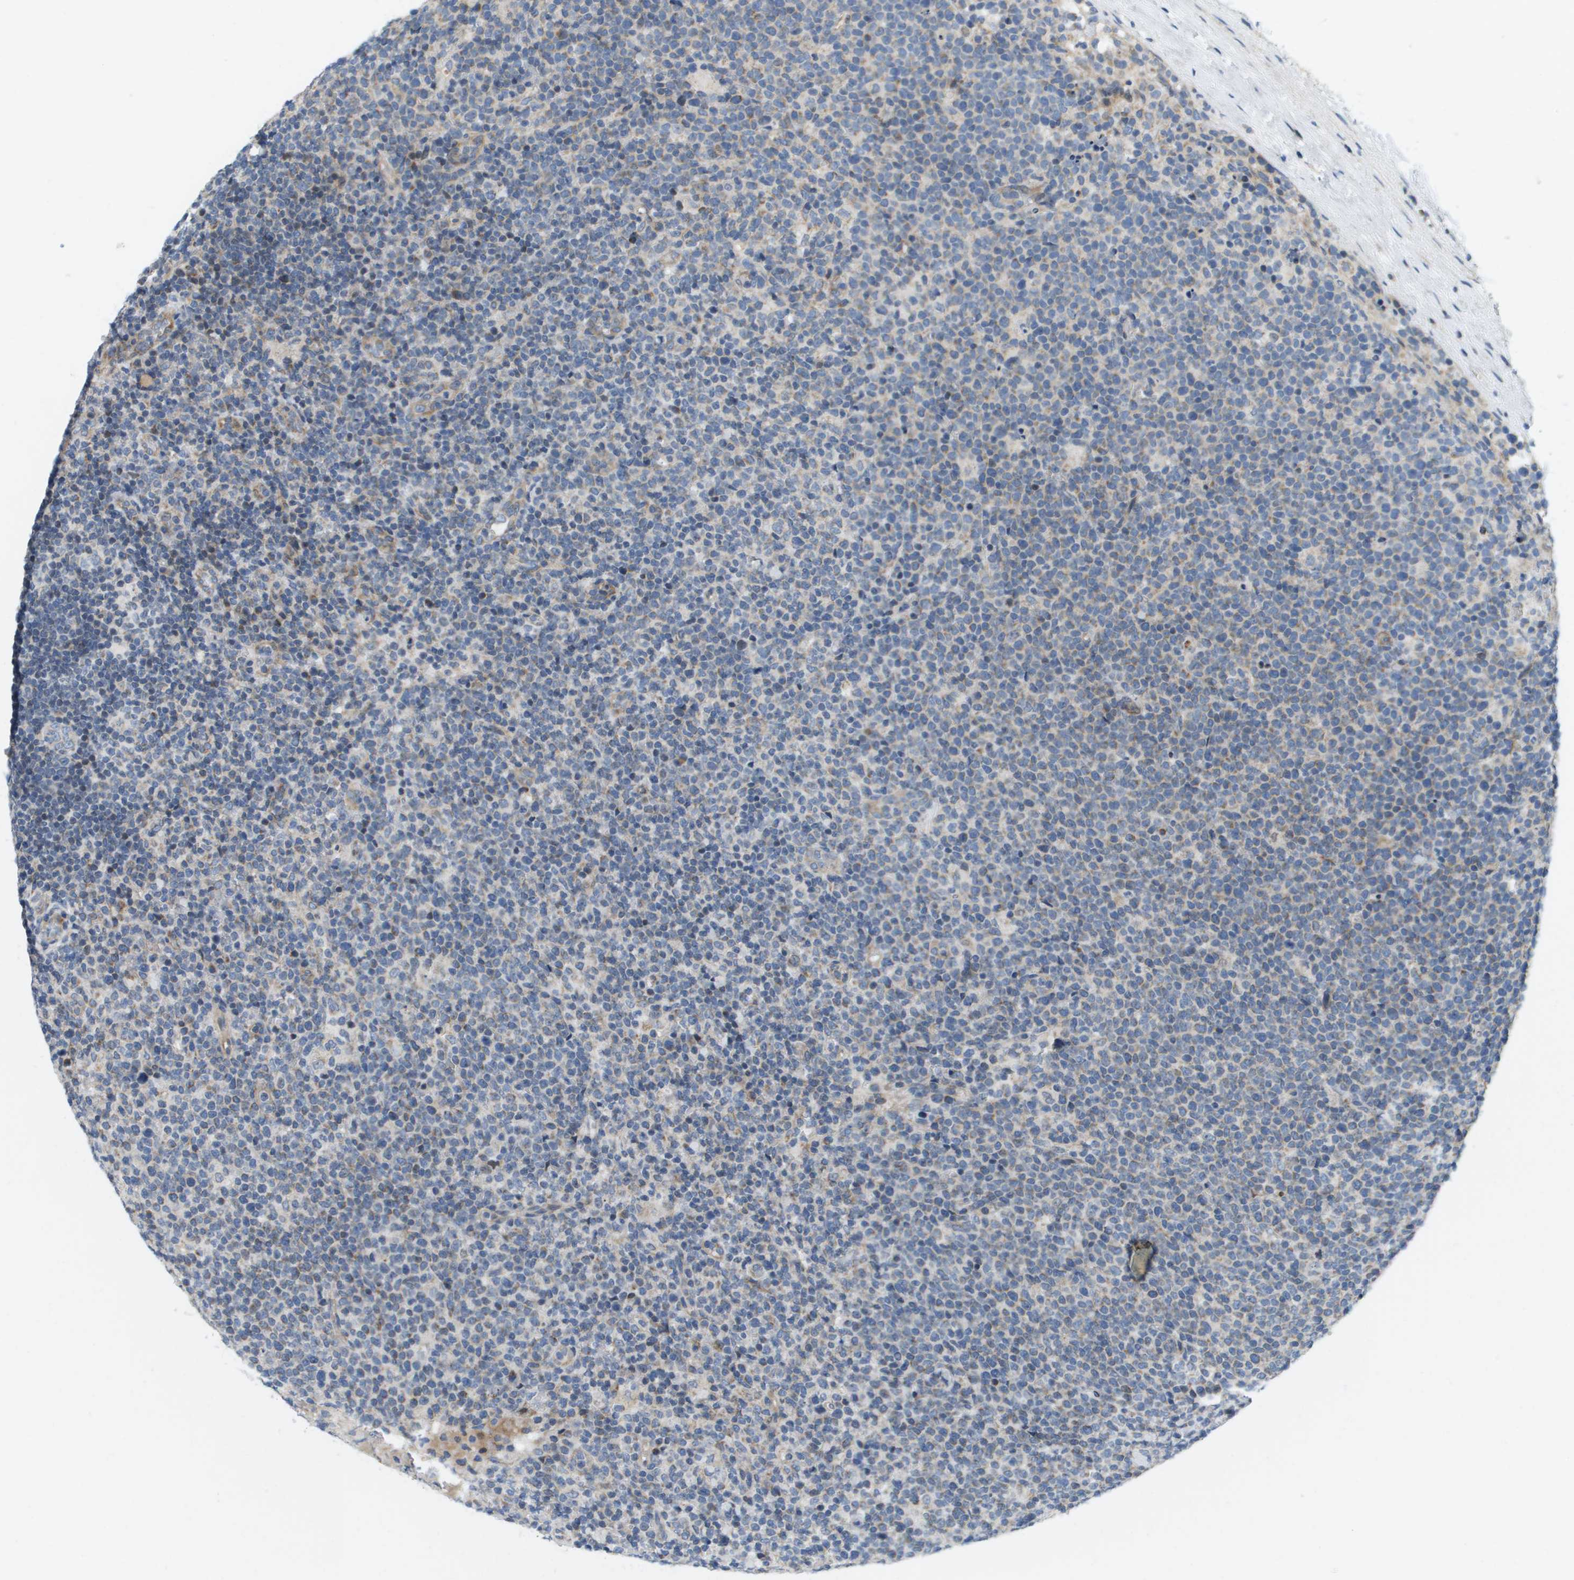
{"staining": {"intensity": "weak", "quantity": "<25%", "location": "cytoplasmic/membranous"}, "tissue": "lymphoma", "cell_type": "Tumor cells", "image_type": "cancer", "snomed": [{"axis": "morphology", "description": "Malignant lymphoma, non-Hodgkin's type, High grade"}, {"axis": "topography", "description": "Lymph node"}], "caption": "Histopathology image shows no significant protein expression in tumor cells of lymphoma.", "gene": "KRT23", "patient": {"sex": "male", "age": 61}}